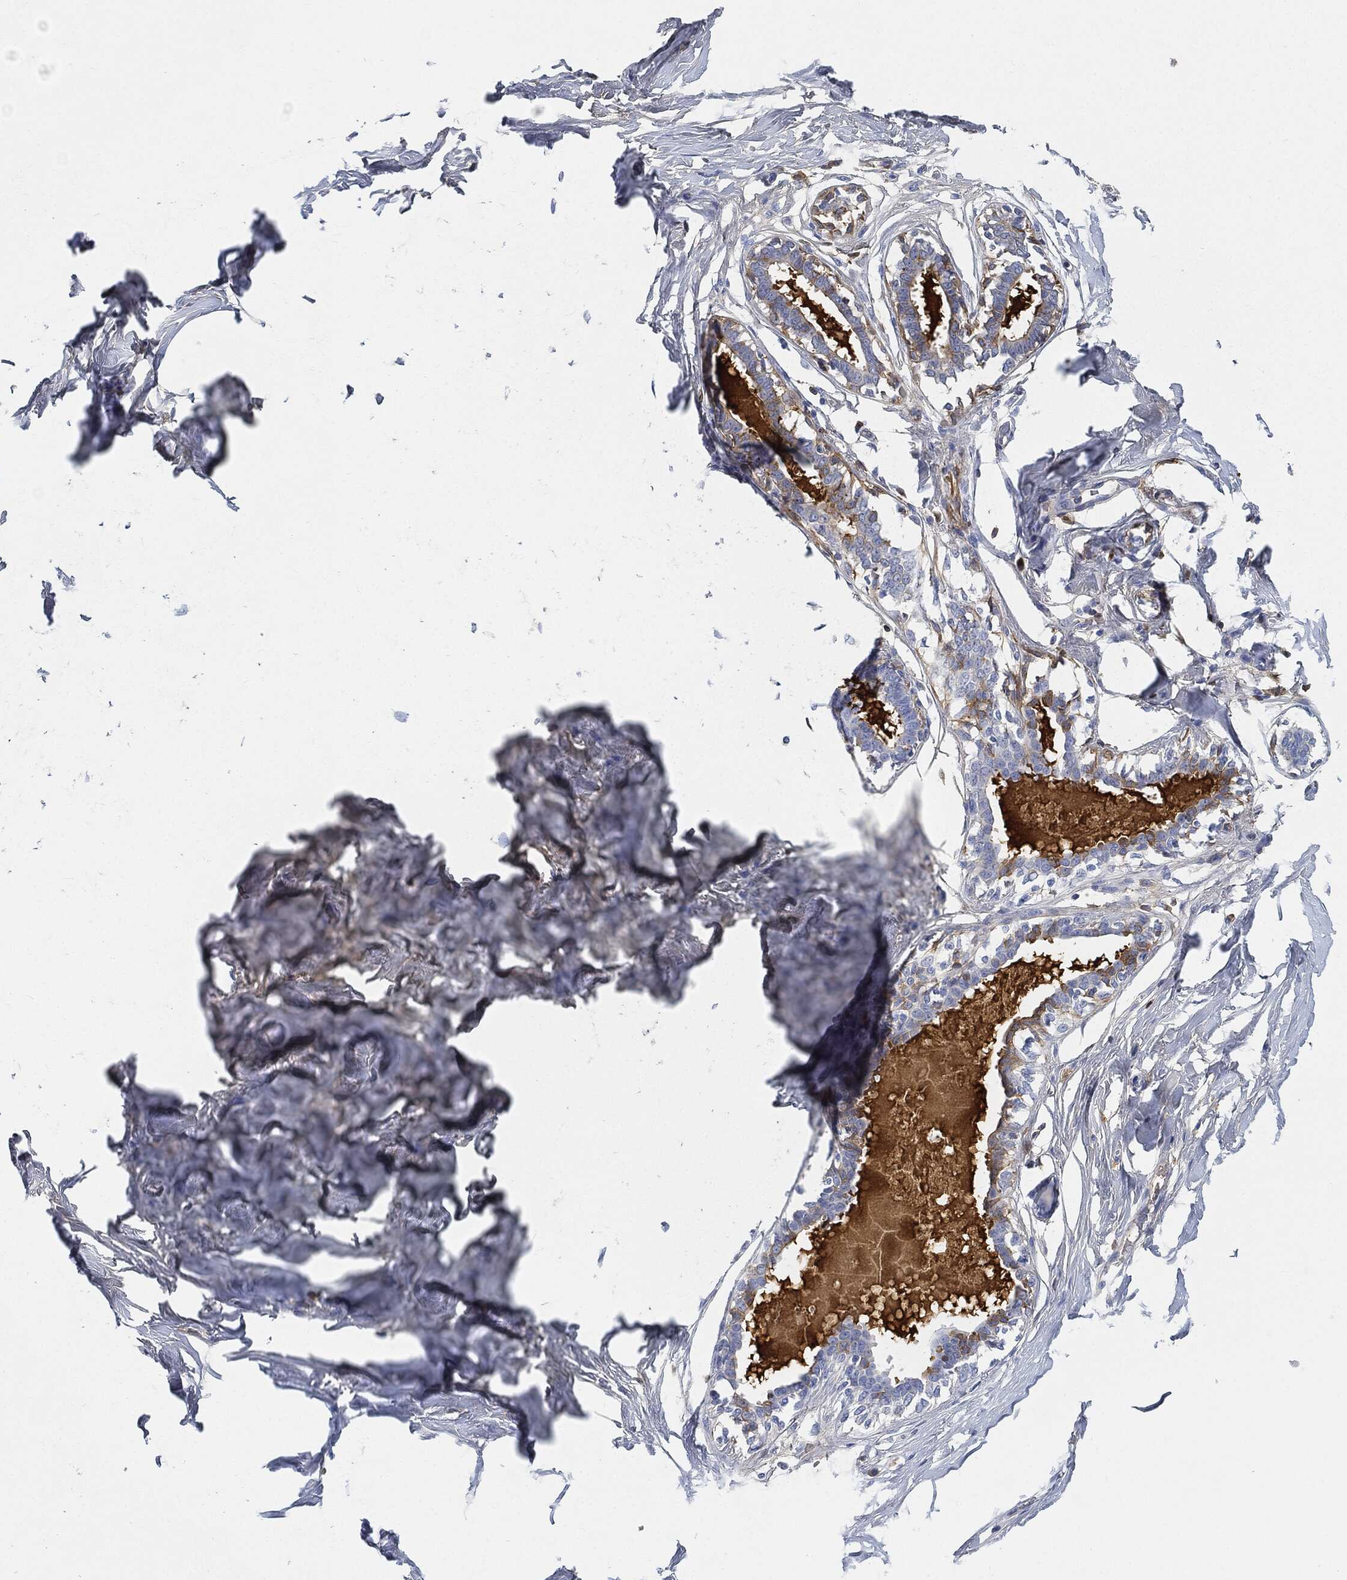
{"staining": {"intensity": "negative", "quantity": "none", "location": "none"}, "tissue": "breast", "cell_type": "Adipocytes", "image_type": "normal", "snomed": [{"axis": "morphology", "description": "Normal tissue, NOS"}, {"axis": "morphology", "description": "Lobular carcinoma, in situ"}, {"axis": "topography", "description": "Breast"}], "caption": "Normal breast was stained to show a protein in brown. There is no significant staining in adipocytes. The staining is performed using DAB brown chromogen with nuclei counter-stained in using hematoxylin.", "gene": "IGLV6", "patient": {"sex": "female", "age": 35}}